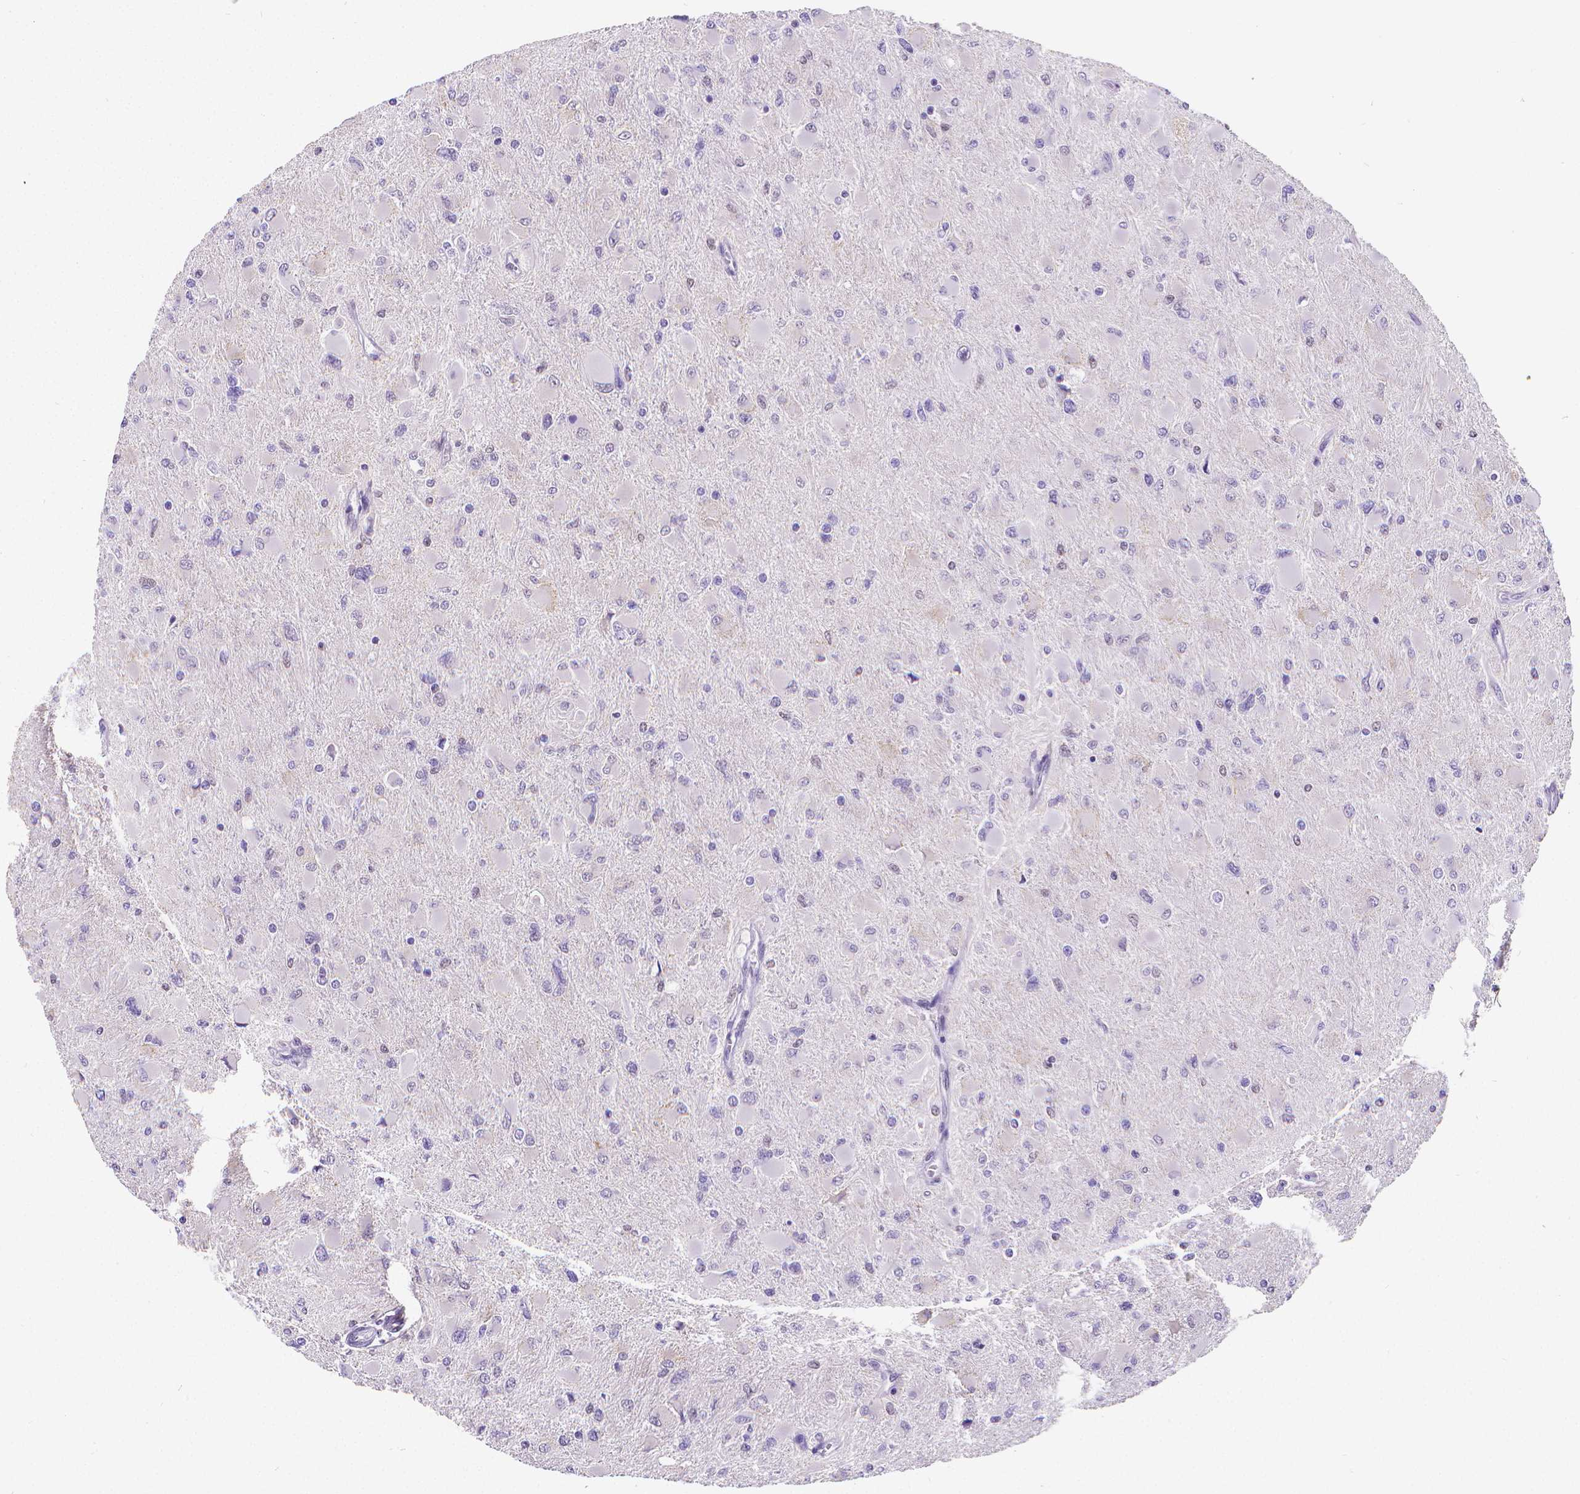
{"staining": {"intensity": "negative", "quantity": "none", "location": "none"}, "tissue": "glioma", "cell_type": "Tumor cells", "image_type": "cancer", "snomed": [{"axis": "morphology", "description": "Glioma, malignant, High grade"}, {"axis": "topography", "description": "Cerebral cortex"}], "caption": "An image of malignant glioma (high-grade) stained for a protein shows no brown staining in tumor cells. (DAB immunohistochemistry visualized using brightfield microscopy, high magnification).", "gene": "MEF2C", "patient": {"sex": "female", "age": 36}}